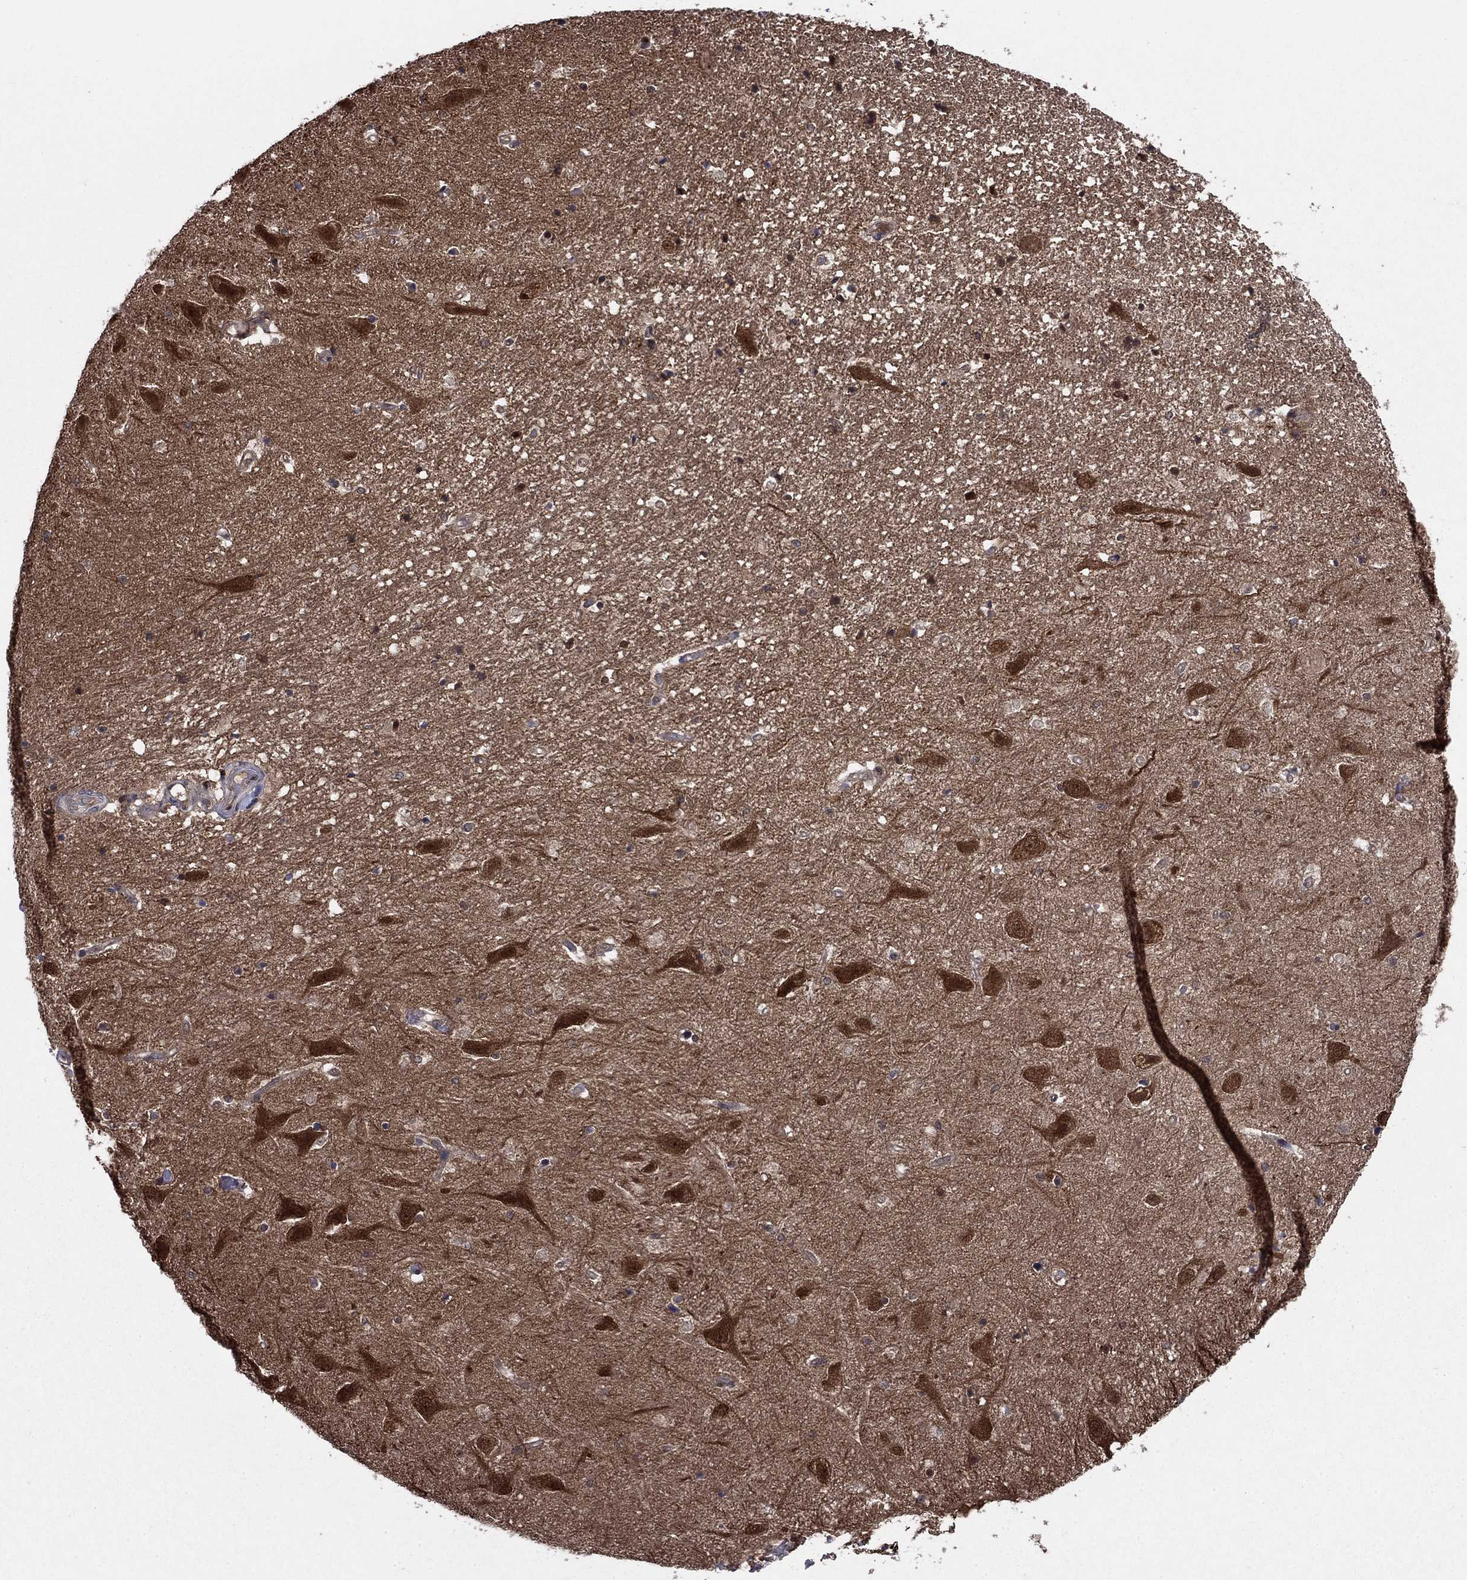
{"staining": {"intensity": "negative", "quantity": "none", "location": "none"}, "tissue": "hippocampus", "cell_type": "Glial cells", "image_type": "normal", "snomed": [{"axis": "morphology", "description": "Normal tissue, NOS"}, {"axis": "topography", "description": "Hippocampus"}], "caption": "Immunohistochemistry (IHC) photomicrograph of benign hippocampus: hippocampus stained with DAB exhibits no significant protein positivity in glial cells.", "gene": "CACYBP", "patient": {"sex": "male", "age": 49}}